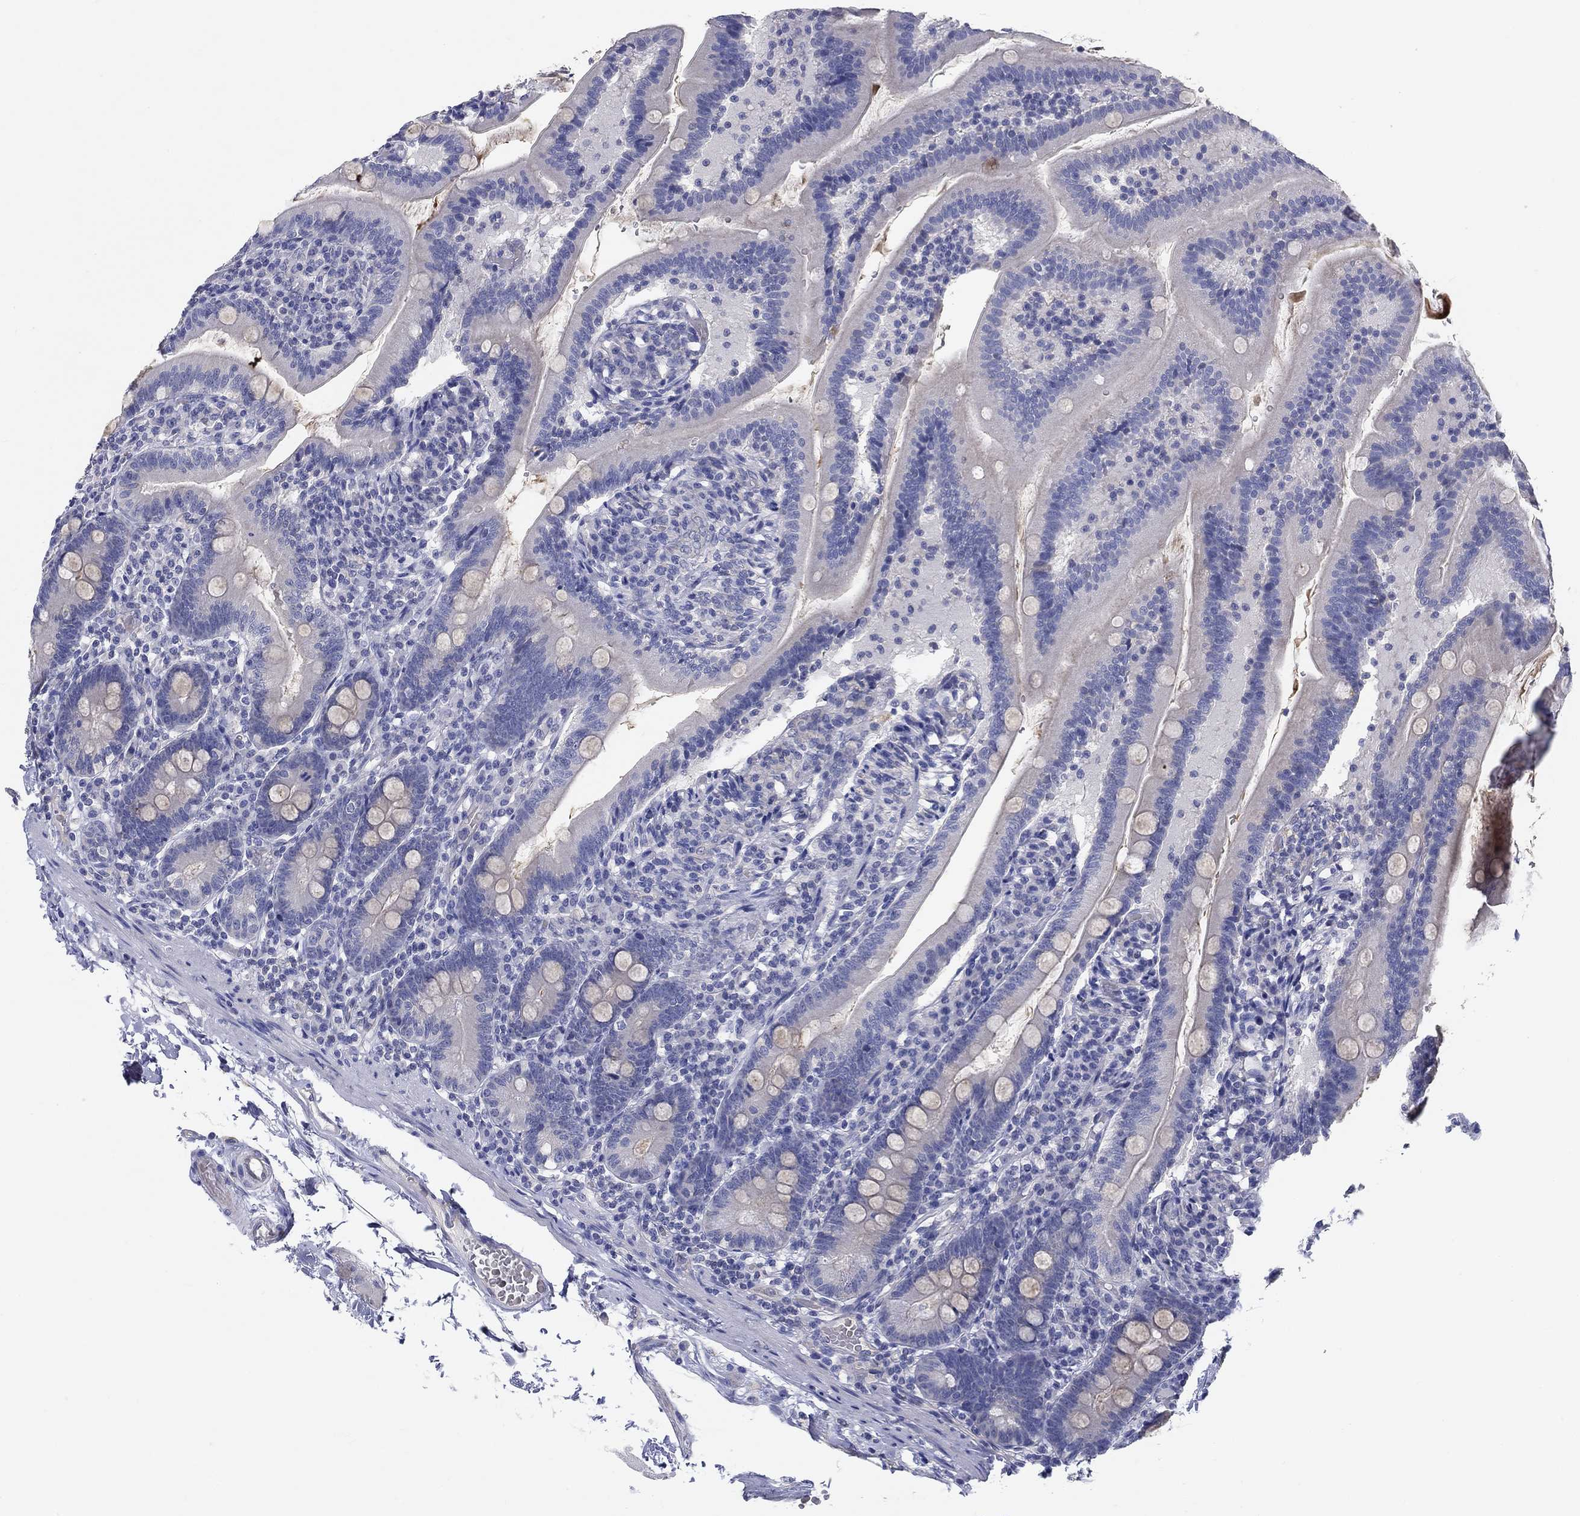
{"staining": {"intensity": "negative", "quantity": "none", "location": "none"}, "tissue": "duodenum", "cell_type": "Glandular cells", "image_type": "normal", "snomed": [{"axis": "morphology", "description": "Normal tissue, NOS"}, {"axis": "topography", "description": "Duodenum"}], "caption": "Glandular cells are negative for brown protein staining in normal duodenum. (Brightfield microscopy of DAB (3,3'-diaminobenzidine) immunohistochemistry at high magnification).", "gene": "ERMP1", "patient": {"sex": "female", "age": 67}}